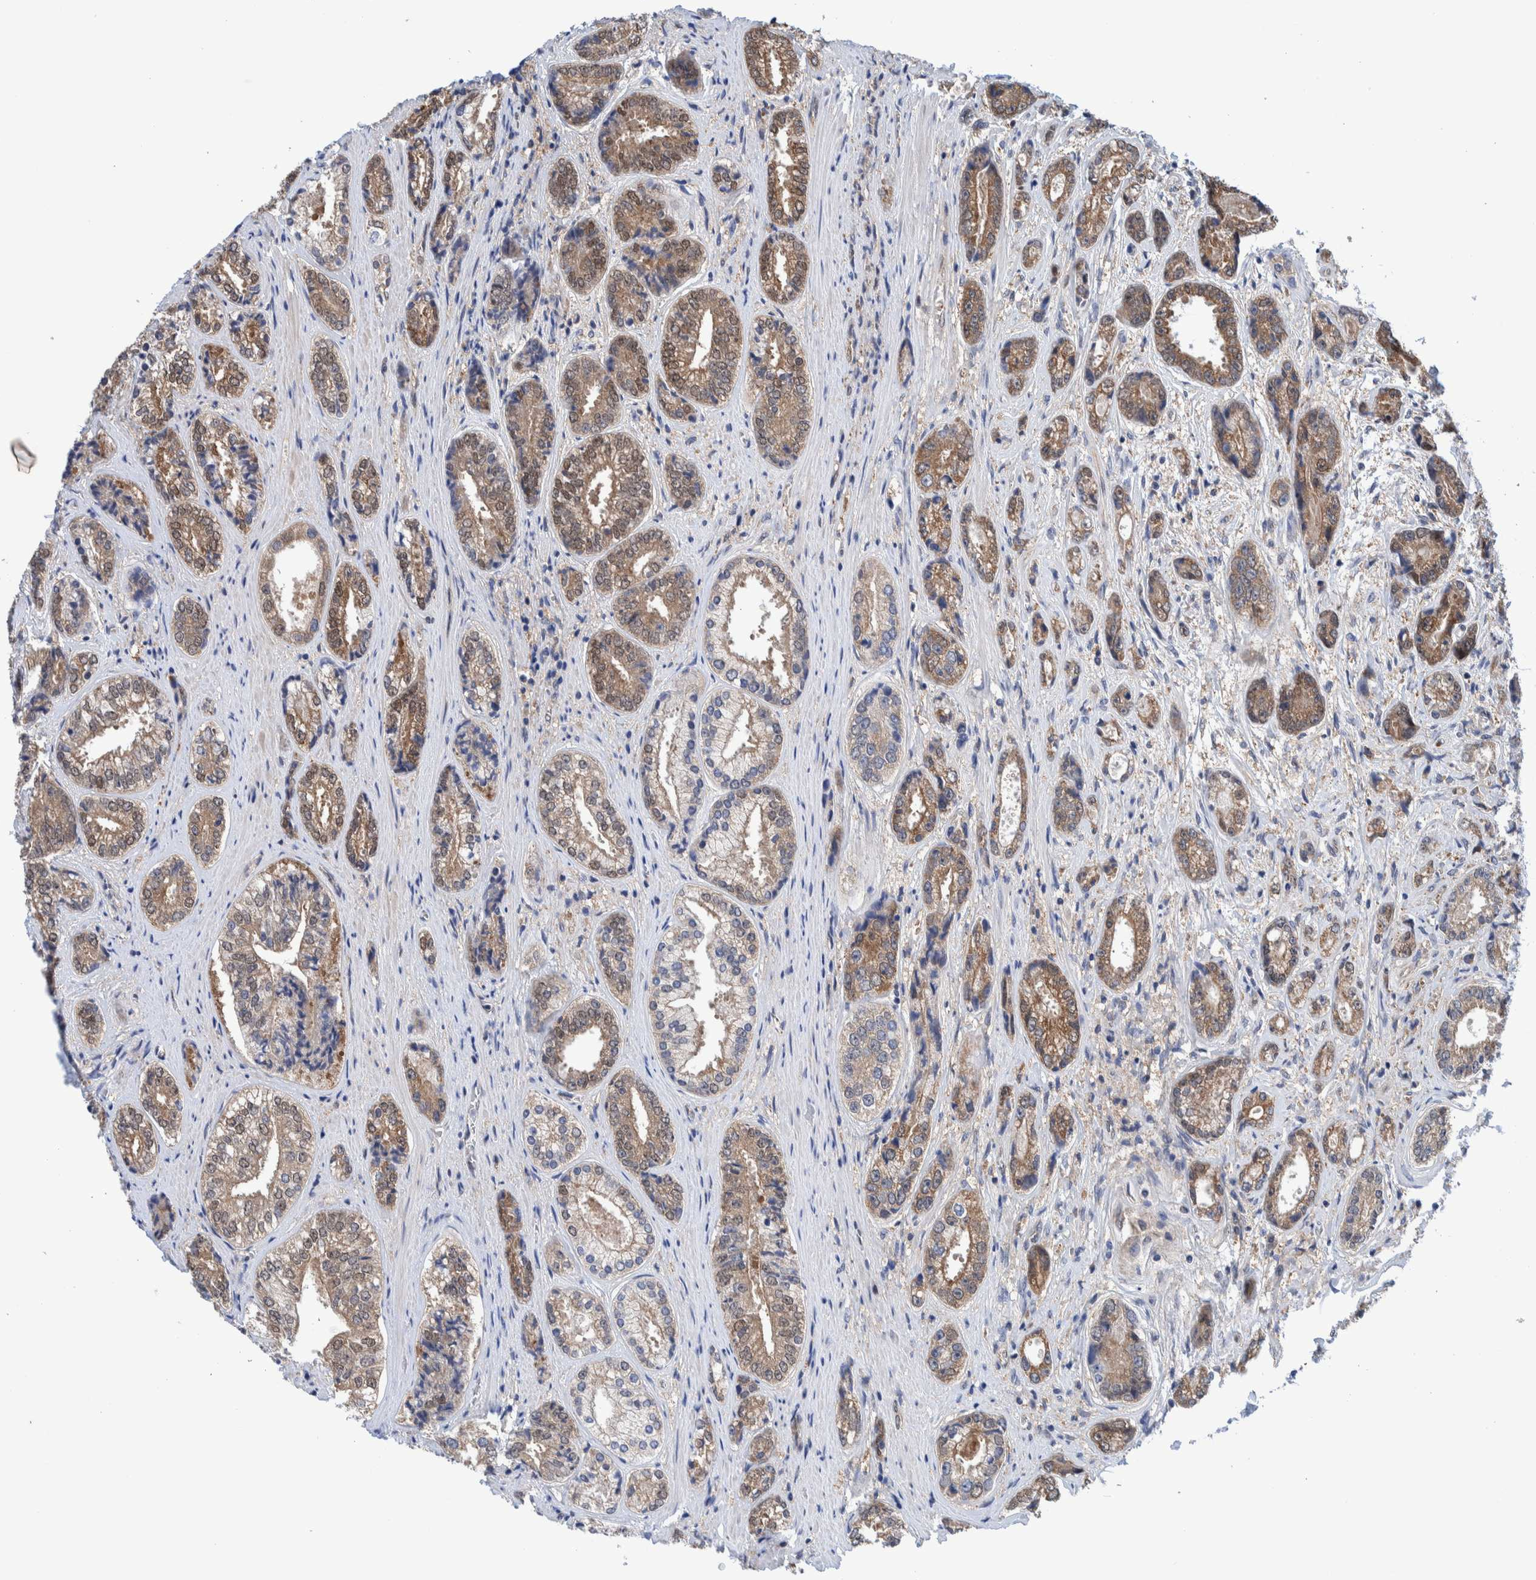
{"staining": {"intensity": "moderate", "quantity": ">75%", "location": "cytoplasmic/membranous"}, "tissue": "prostate cancer", "cell_type": "Tumor cells", "image_type": "cancer", "snomed": [{"axis": "morphology", "description": "Adenocarcinoma, High grade"}, {"axis": "topography", "description": "Prostate"}], "caption": "Human prostate high-grade adenocarcinoma stained with a brown dye reveals moderate cytoplasmic/membranous positive expression in approximately >75% of tumor cells.", "gene": "PFAS", "patient": {"sex": "male", "age": 61}}